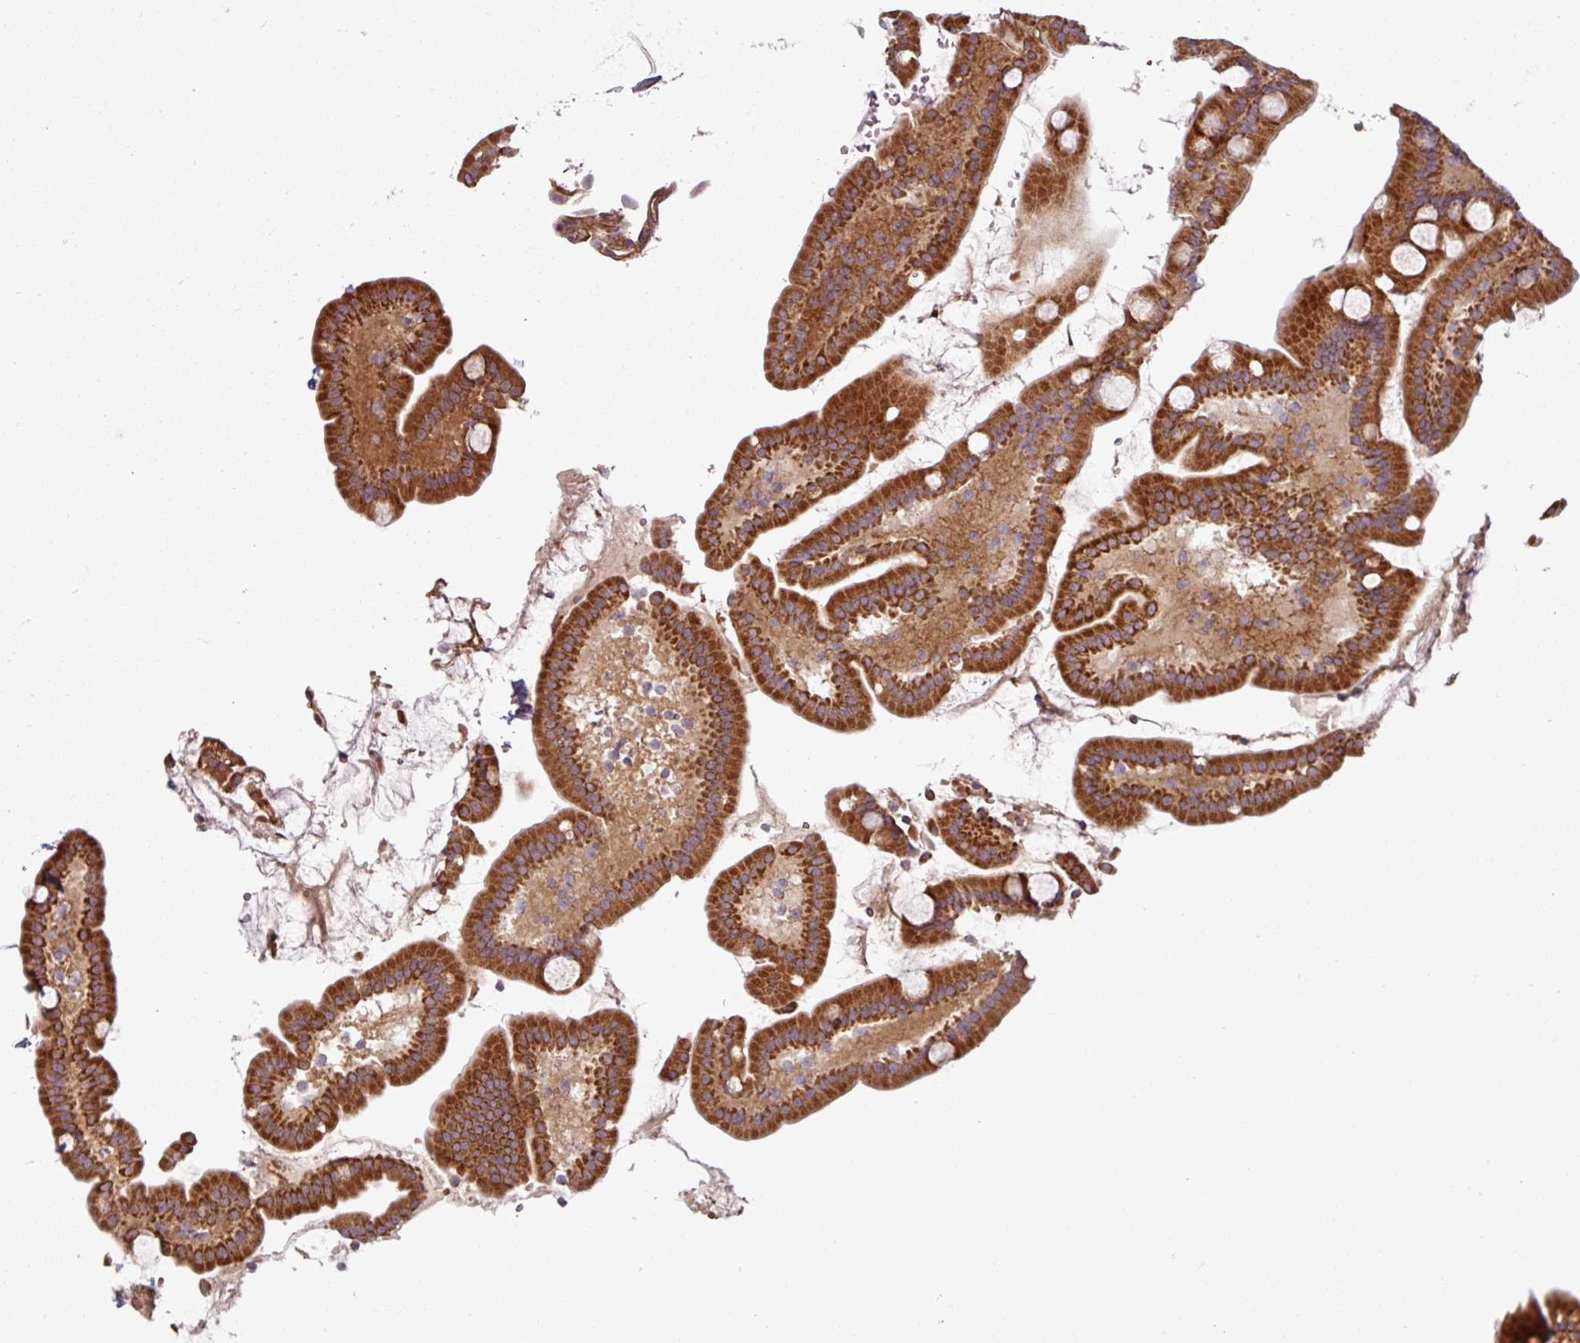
{"staining": {"intensity": "strong", "quantity": ">75%", "location": "cytoplasmic/membranous"}, "tissue": "duodenum", "cell_type": "Glandular cells", "image_type": "normal", "snomed": [{"axis": "morphology", "description": "Normal tissue, NOS"}, {"axis": "topography", "description": "Duodenum"}], "caption": "Immunohistochemistry (IHC) staining of unremarkable duodenum, which exhibits high levels of strong cytoplasmic/membranous positivity in about >75% of glandular cells indicating strong cytoplasmic/membranous protein staining. The staining was performed using DAB (3,3'-diaminobenzidine) (brown) for protein detection and nuclei were counterstained in hematoxylin (blue).", "gene": "RAB5A", "patient": {"sex": "male", "age": 55}}